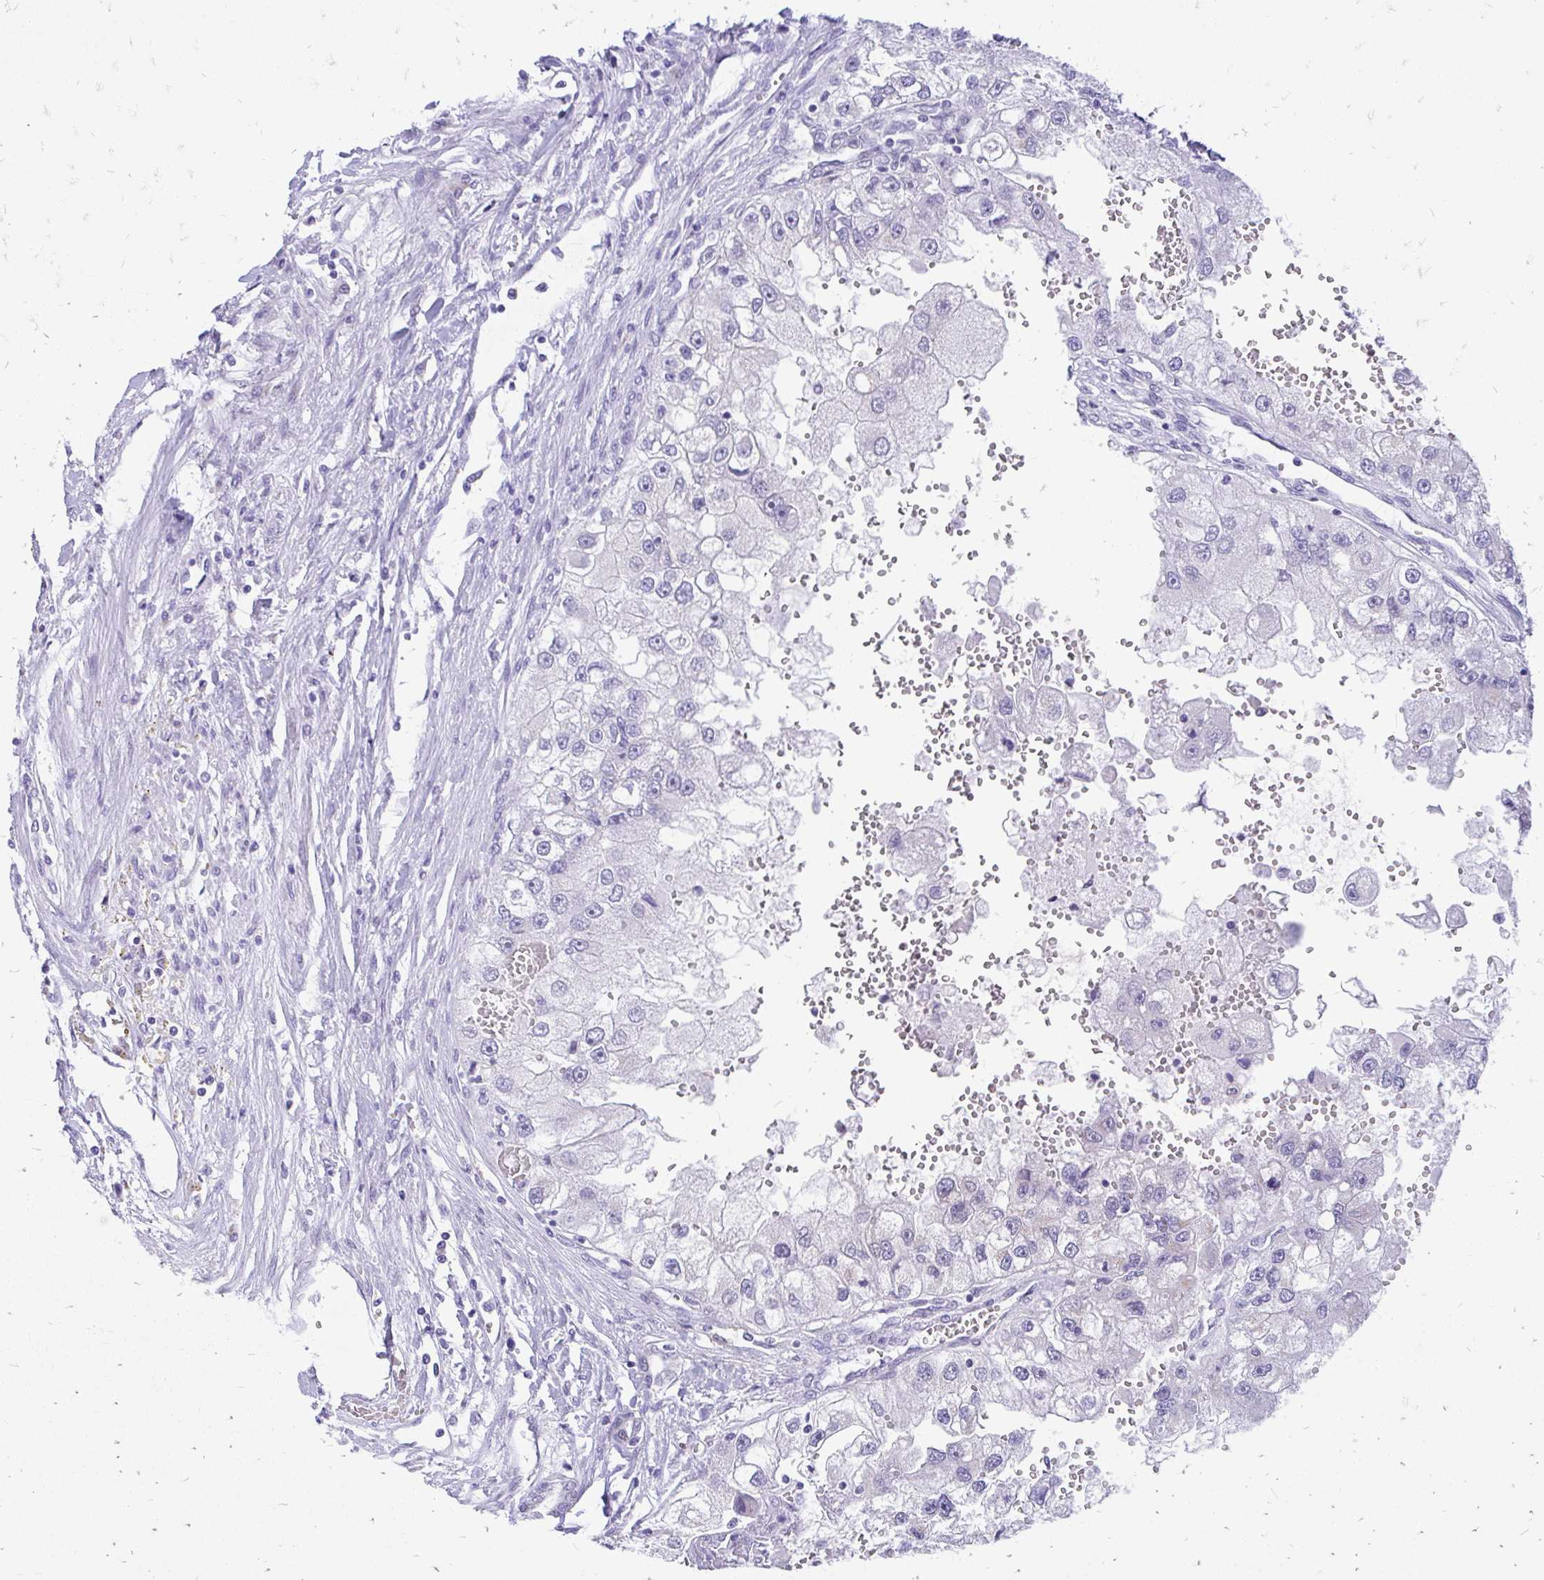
{"staining": {"intensity": "negative", "quantity": "none", "location": "none"}, "tissue": "renal cancer", "cell_type": "Tumor cells", "image_type": "cancer", "snomed": [{"axis": "morphology", "description": "Adenocarcinoma, NOS"}, {"axis": "topography", "description": "Kidney"}], "caption": "Immunohistochemistry (IHC) image of renal cancer stained for a protein (brown), which shows no positivity in tumor cells.", "gene": "GLB1L2", "patient": {"sex": "male", "age": 63}}